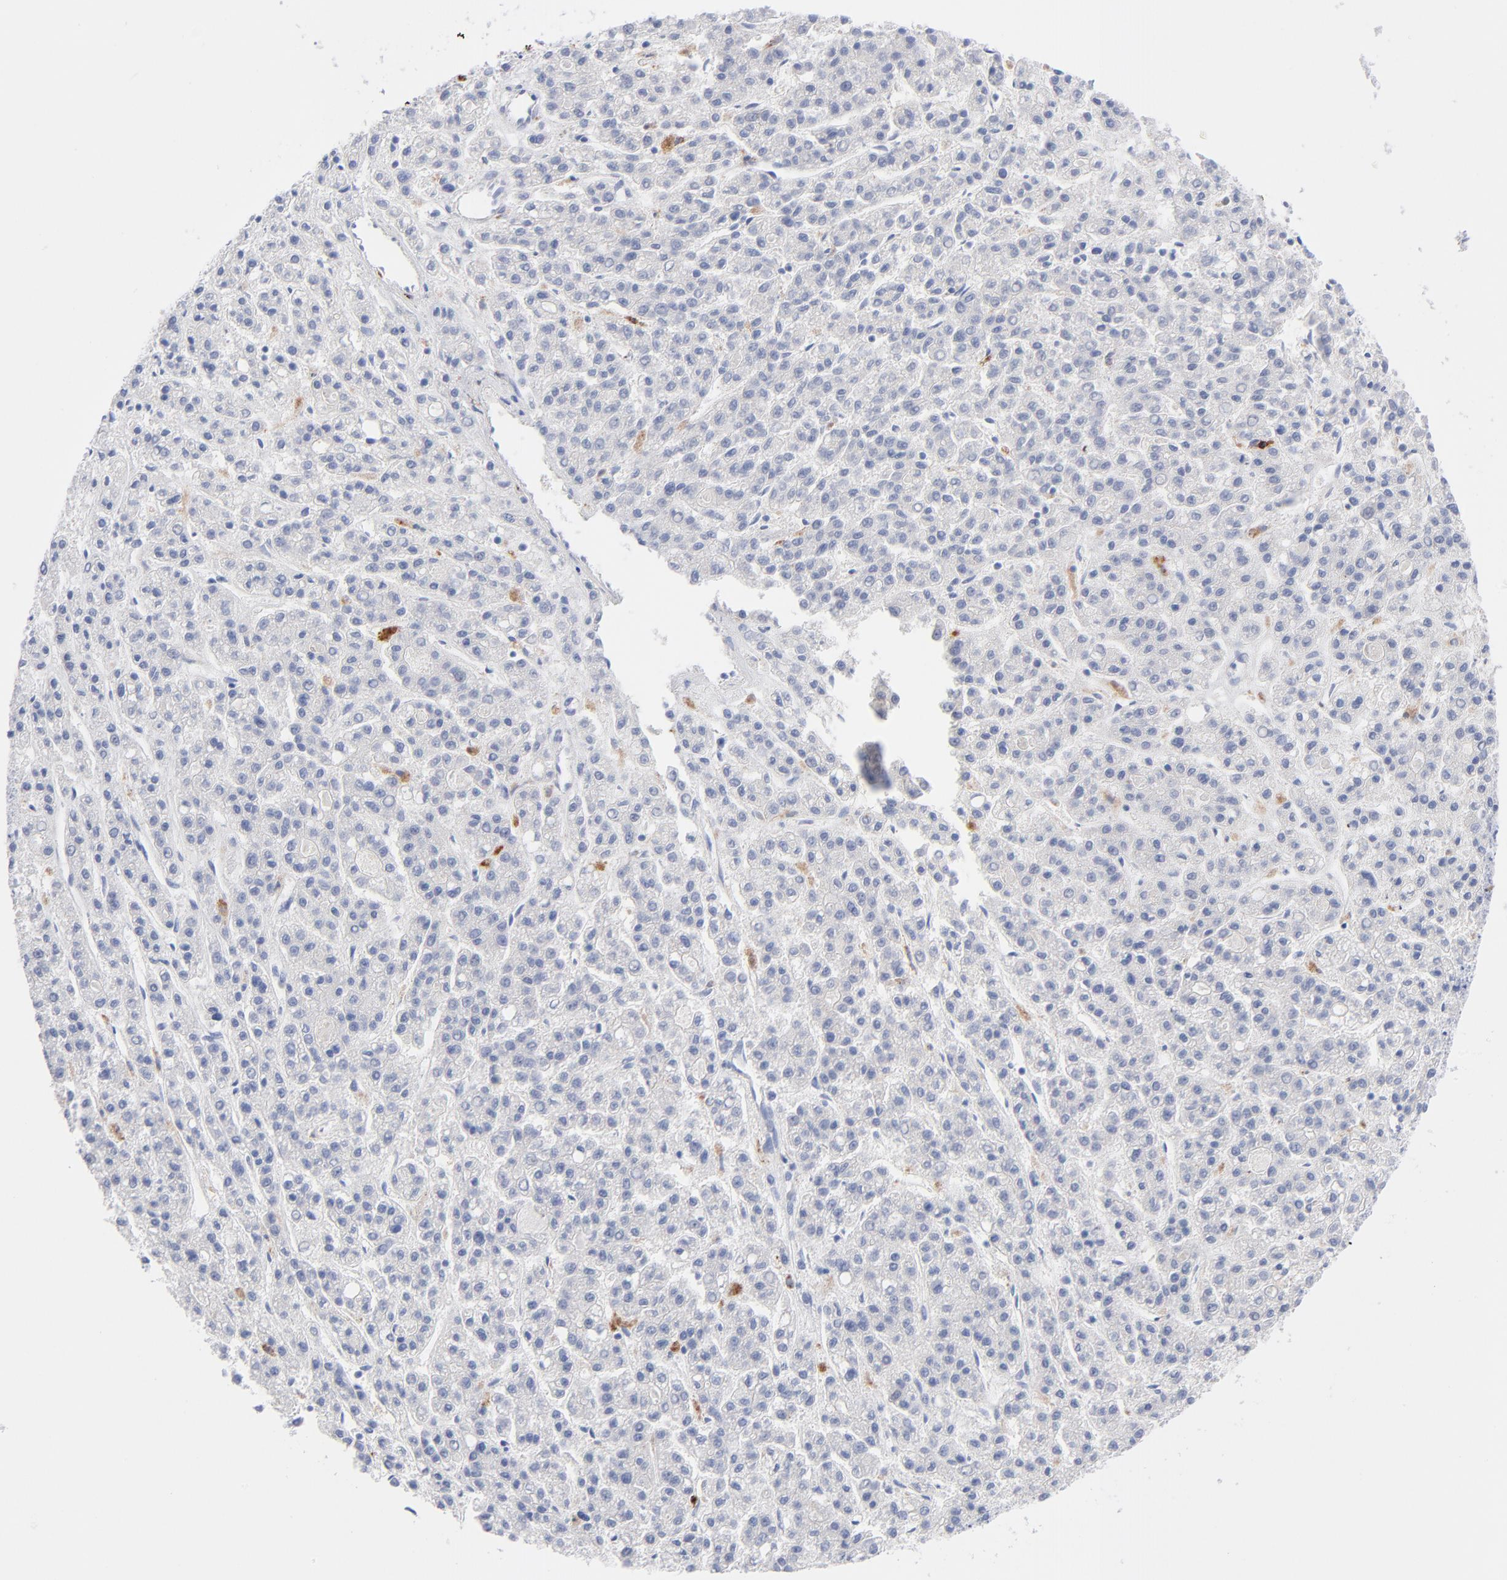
{"staining": {"intensity": "moderate", "quantity": "<25%", "location": "cytoplasmic/membranous"}, "tissue": "liver cancer", "cell_type": "Tumor cells", "image_type": "cancer", "snomed": [{"axis": "morphology", "description": "Carcinoma, Hepatocellular, NOS"}, {"axis": "topography", "description": "Liver"}], "caption": "Hepatocellular carcinoma (liver) stained with a brown dye exhibits moderate cytoplasmic/membranous positive positivity in approximately <25% of tumor cells.", "gene": "CPVL", "patient": {"sex": "male", "age": 70}}